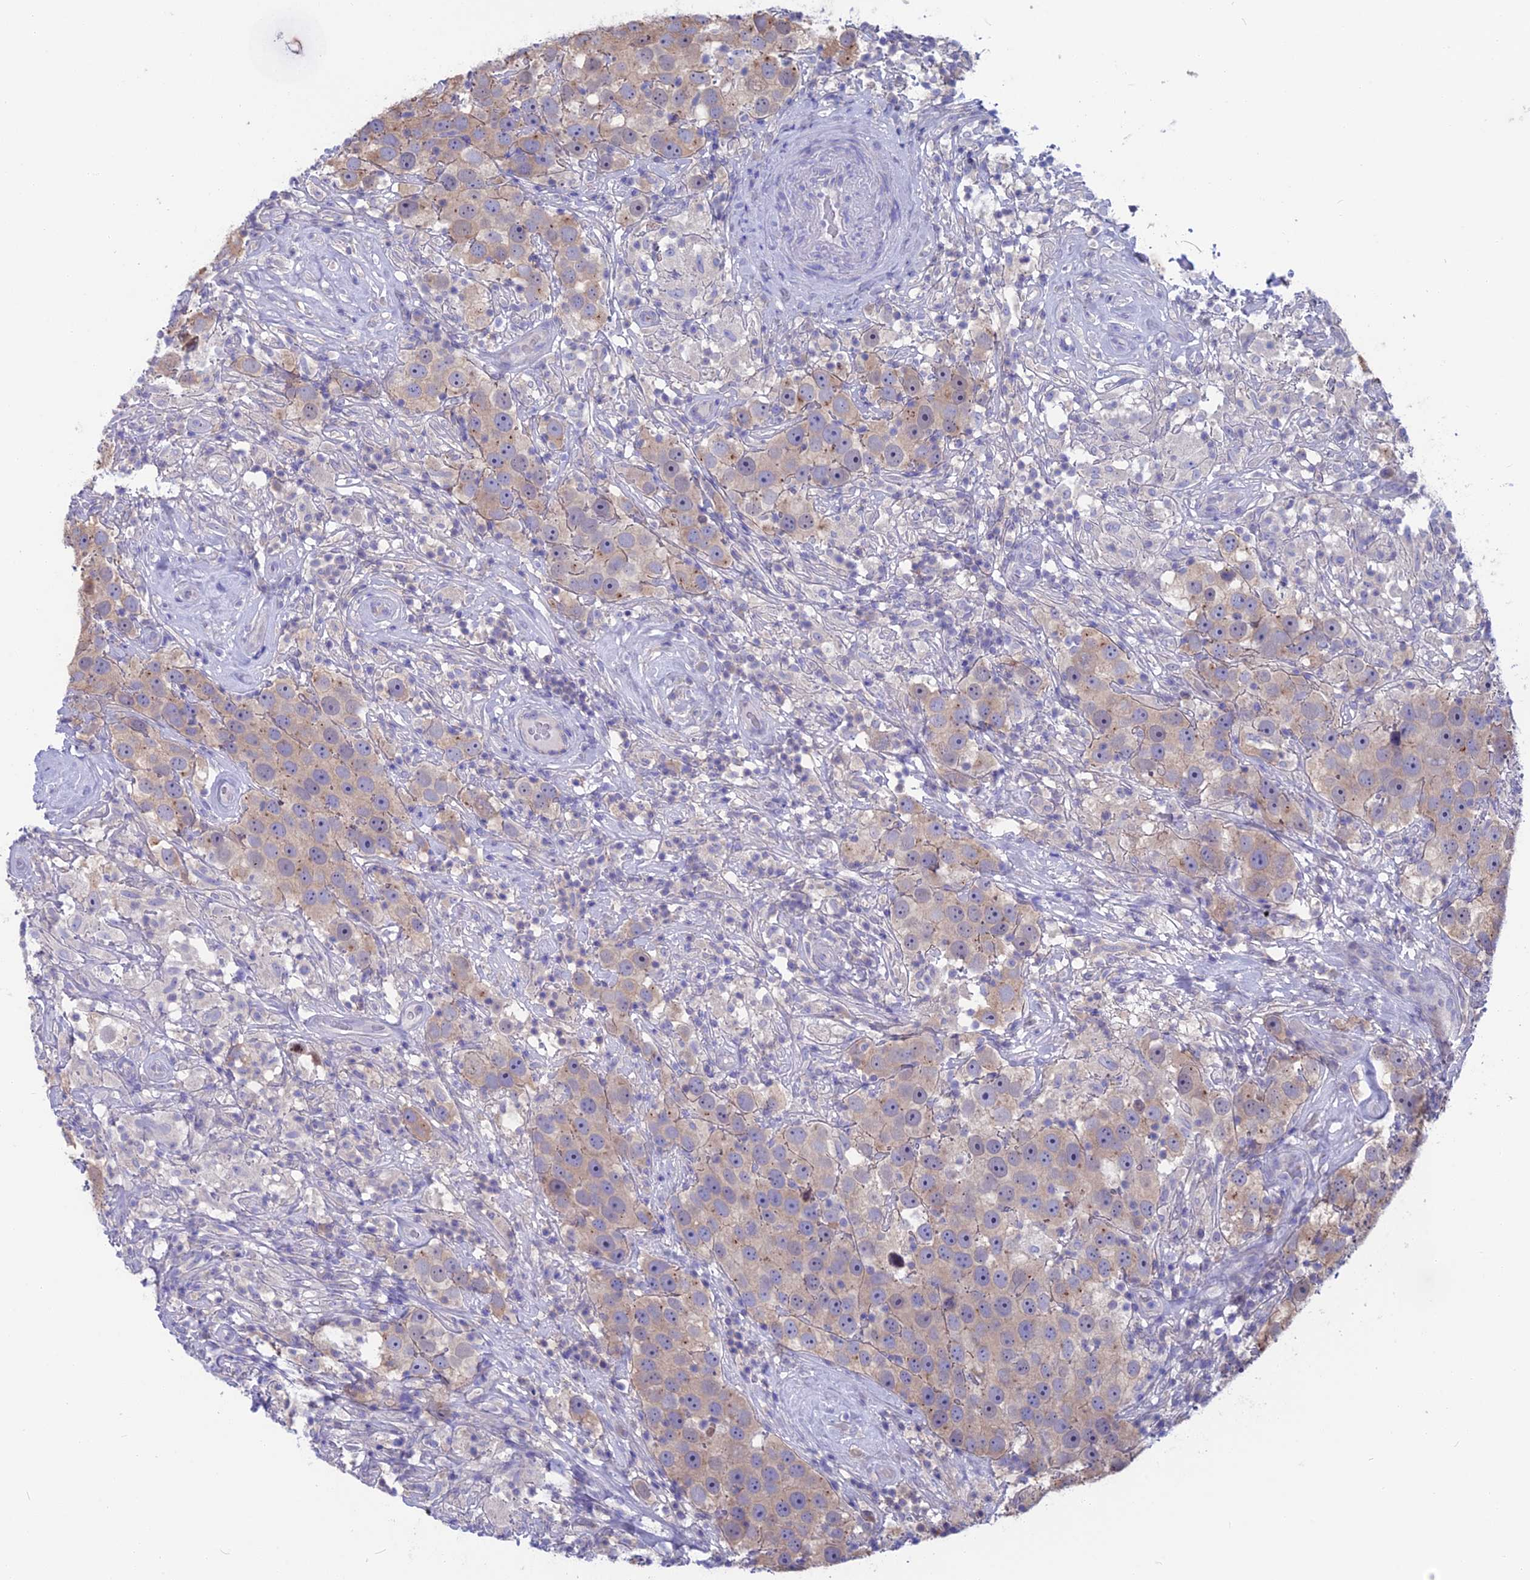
{"staining": {"intensity": "weak", "quantity": "25%-75%", "location": "cytoplasmic/membranous"}, "tissue": "testis cancer", "cell_type": "Tumor cells", "image_type": "cancer", "snomed": [{"axis": "morphology", "description": "Seminoma, NOS"}, {"axis": "topography", "description": "Testis"}], "caption": "Approximately 25%-75% of tumor cells in human seminoma (testis) exhibit weak cytoplasmic/membranous protein positivity as visualized by brown immunohistochemical staining.", "gene": "SNAP91", "patient": {"sex": "male", "age": 49}}